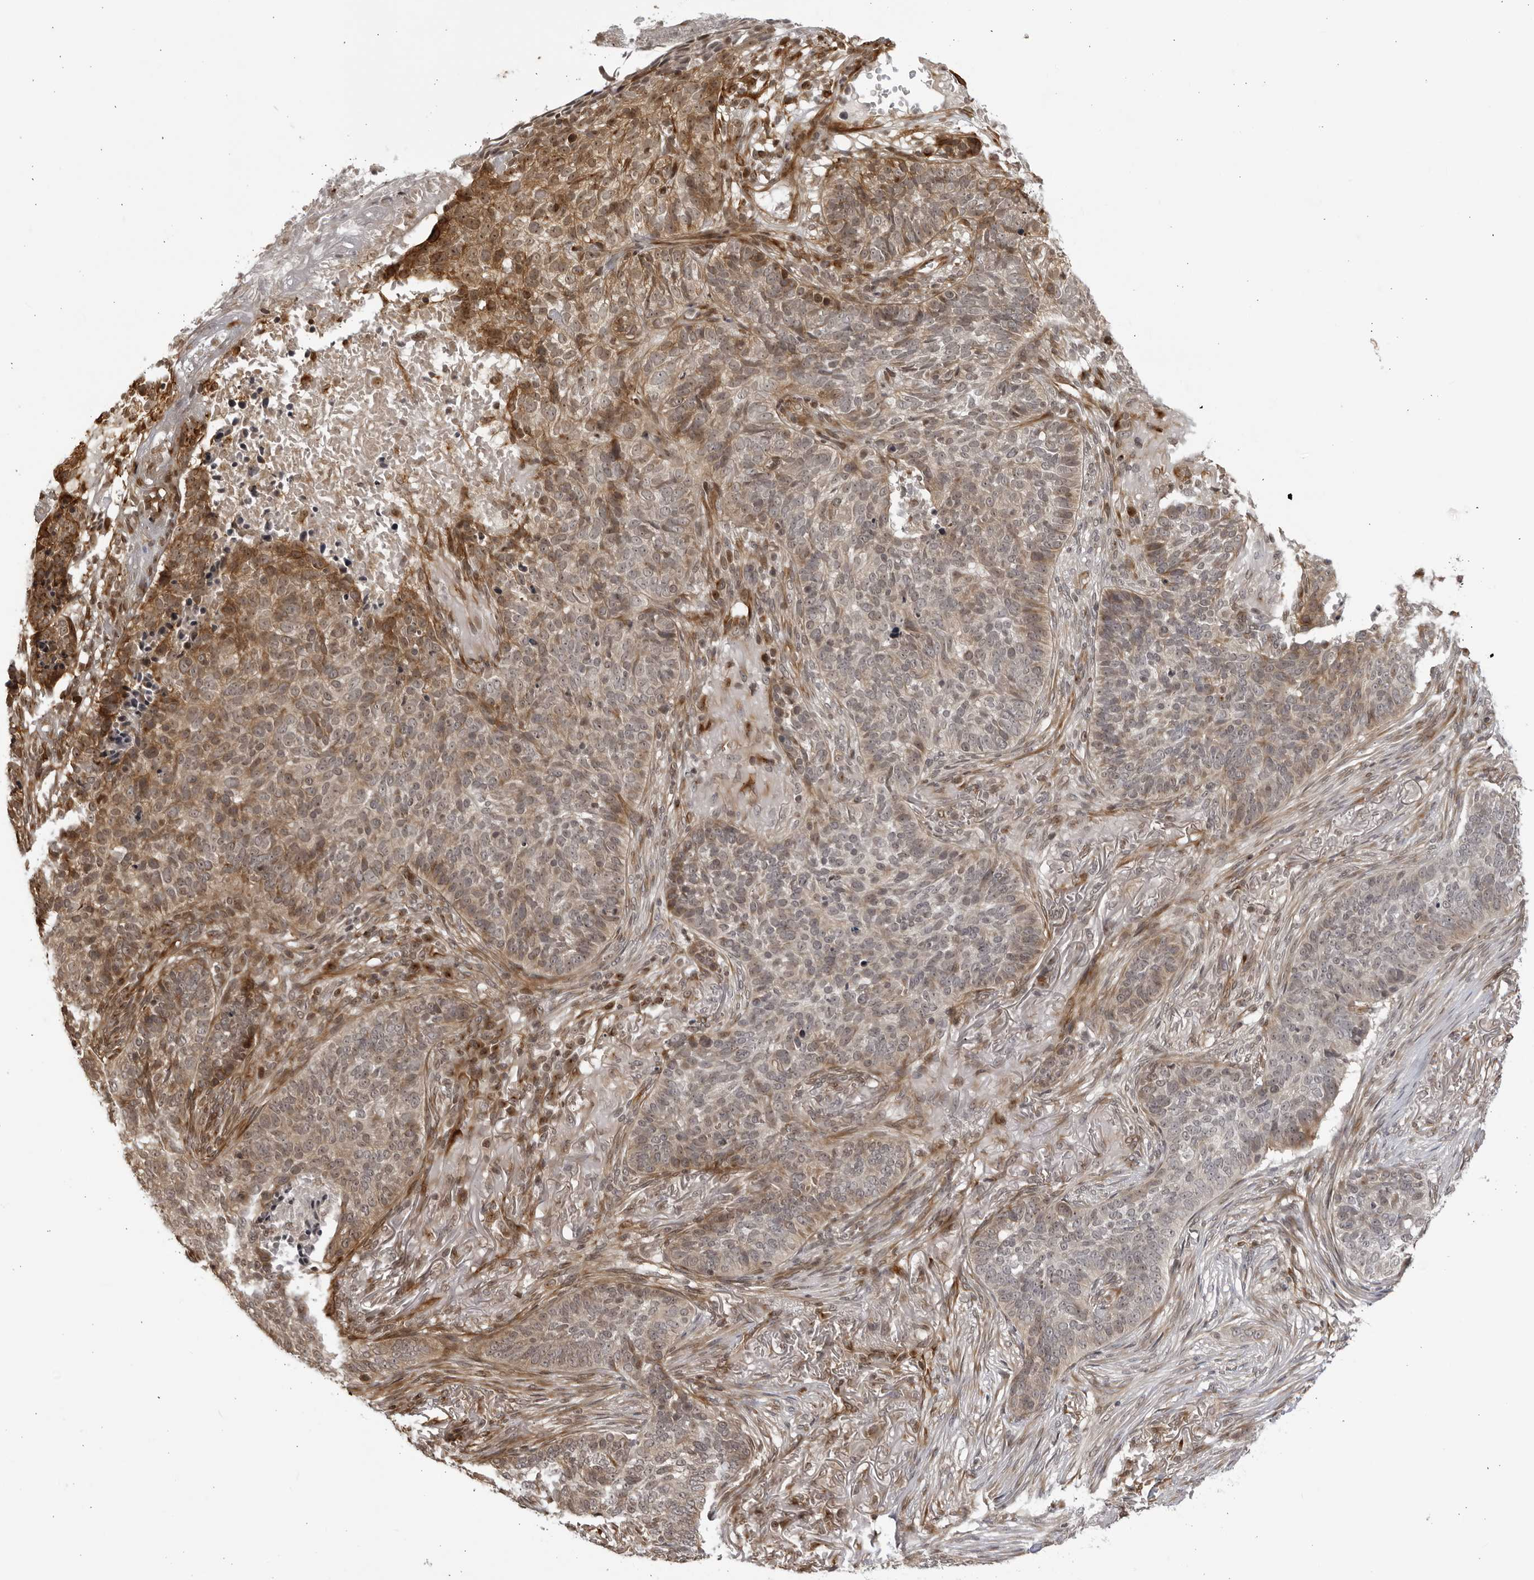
{"staining": {"intensity": "moderate", "quantity": "25%-75%", "location": "cytoplasmic/membranous"}, "tissue": "skin cancer", "cell_type": "Tumor cells", "image_type": "cancer", "snomed": [{"axis": "morphology", "description": "Basal cell carcinoma"}, {"axis": "topography", "description": "Skin"}], "caption": "About 25%-75% of tumor cells in basal cell carcinoma (skin) demonstrate moderate cytoplasmic/membranous protein staining as visualized by brown immunohistochemical staining.", "gene": "CNBD1", "patient": {"sex": "male", "age": 85}}